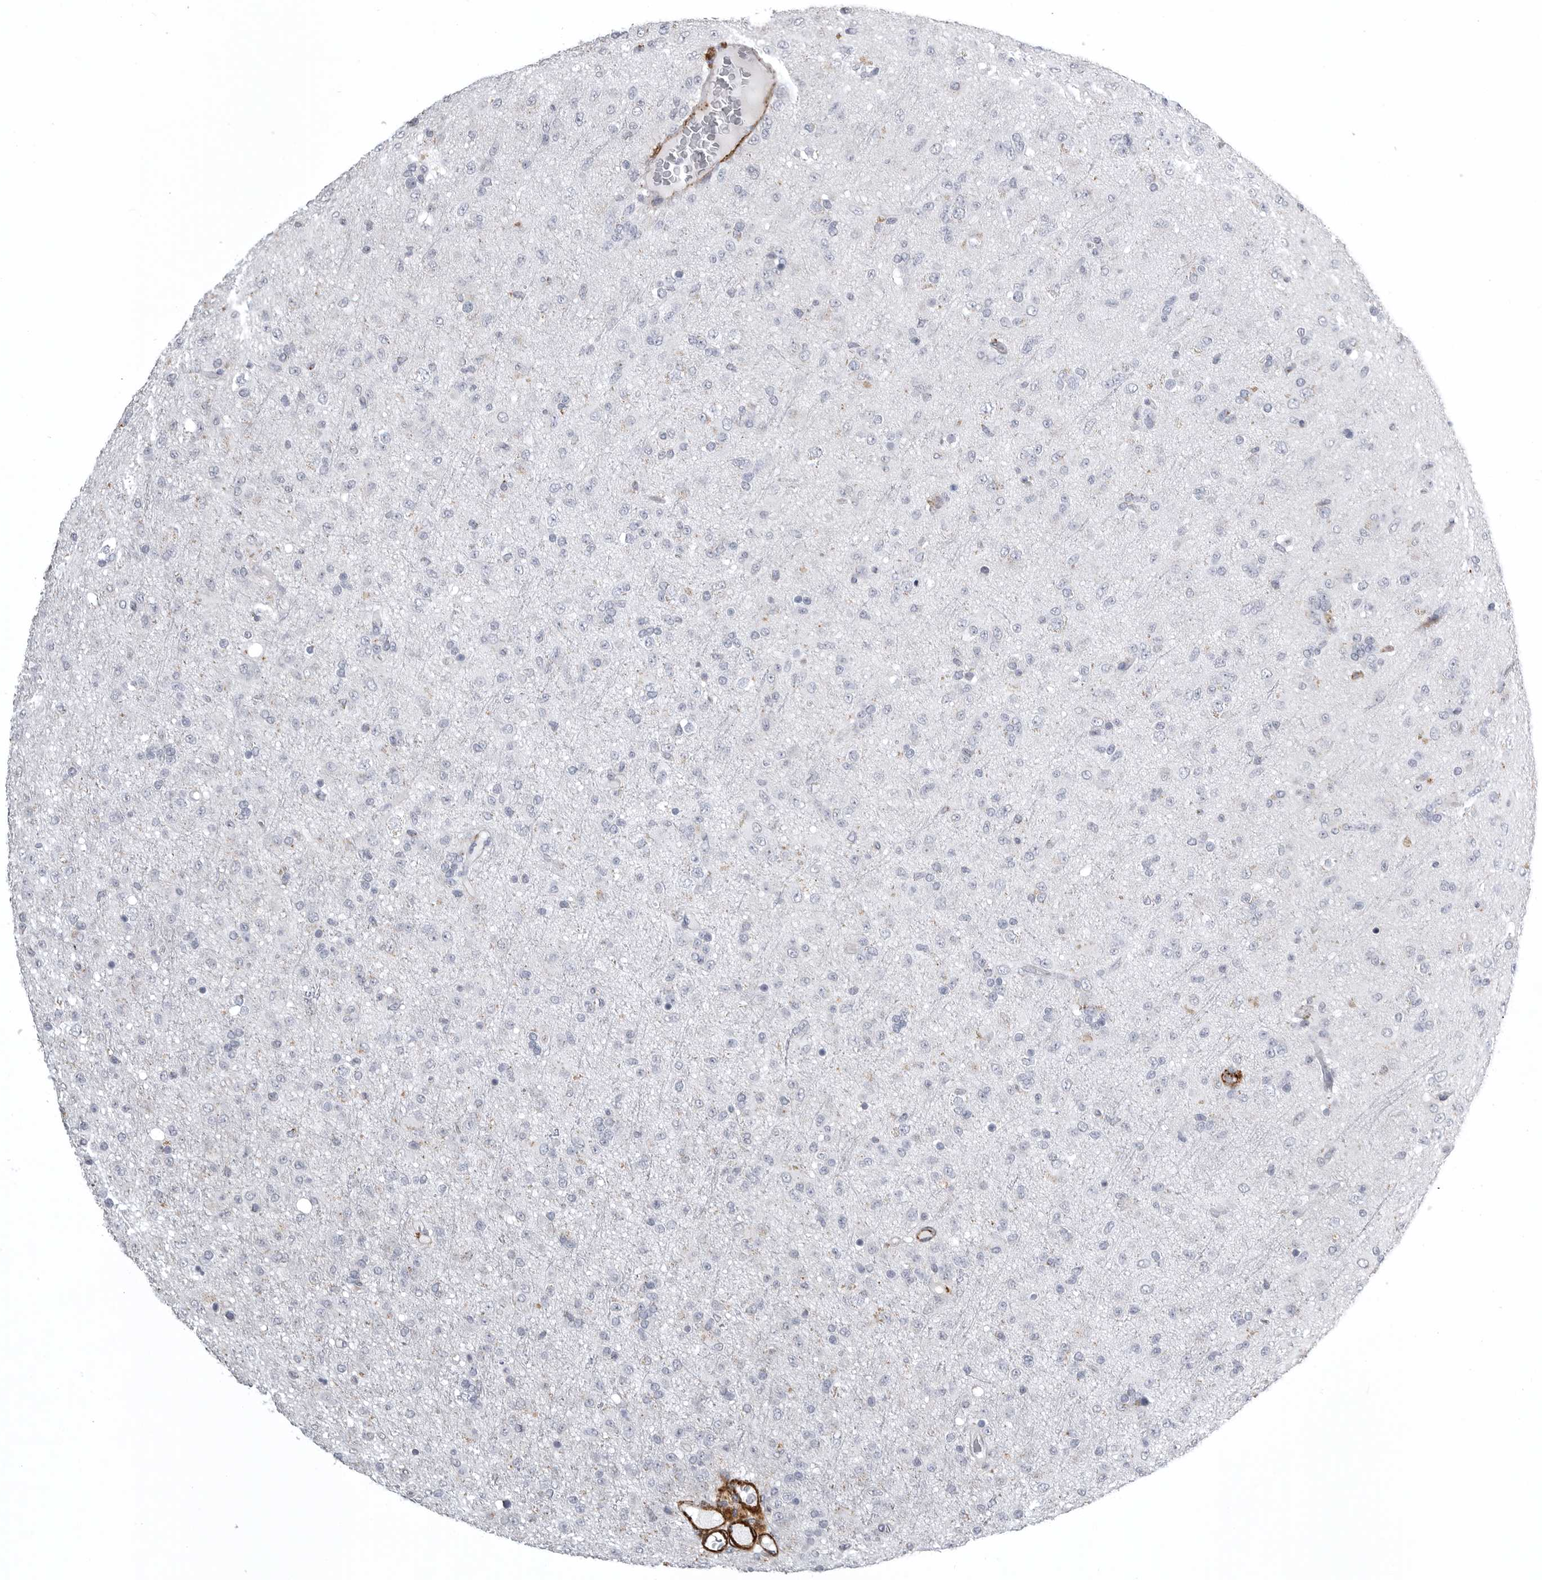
{"staining": {"intensity": "negative", "quantity": "none", "location": "none"}, "tissue": "glioma", "cell_type": "Tumor cells", "image_type": "cancer", "snomed": [{"axis": "morphology", "description": "Glioma, malignant, Low grade"}, {"axis": "topography", "description": "Brain"}], "caption": "Protein analysis of glioma reveals no significant positivity in tumor cells.", "gene": "AOC3", "patient": {"sex": "male", "age": 65}}